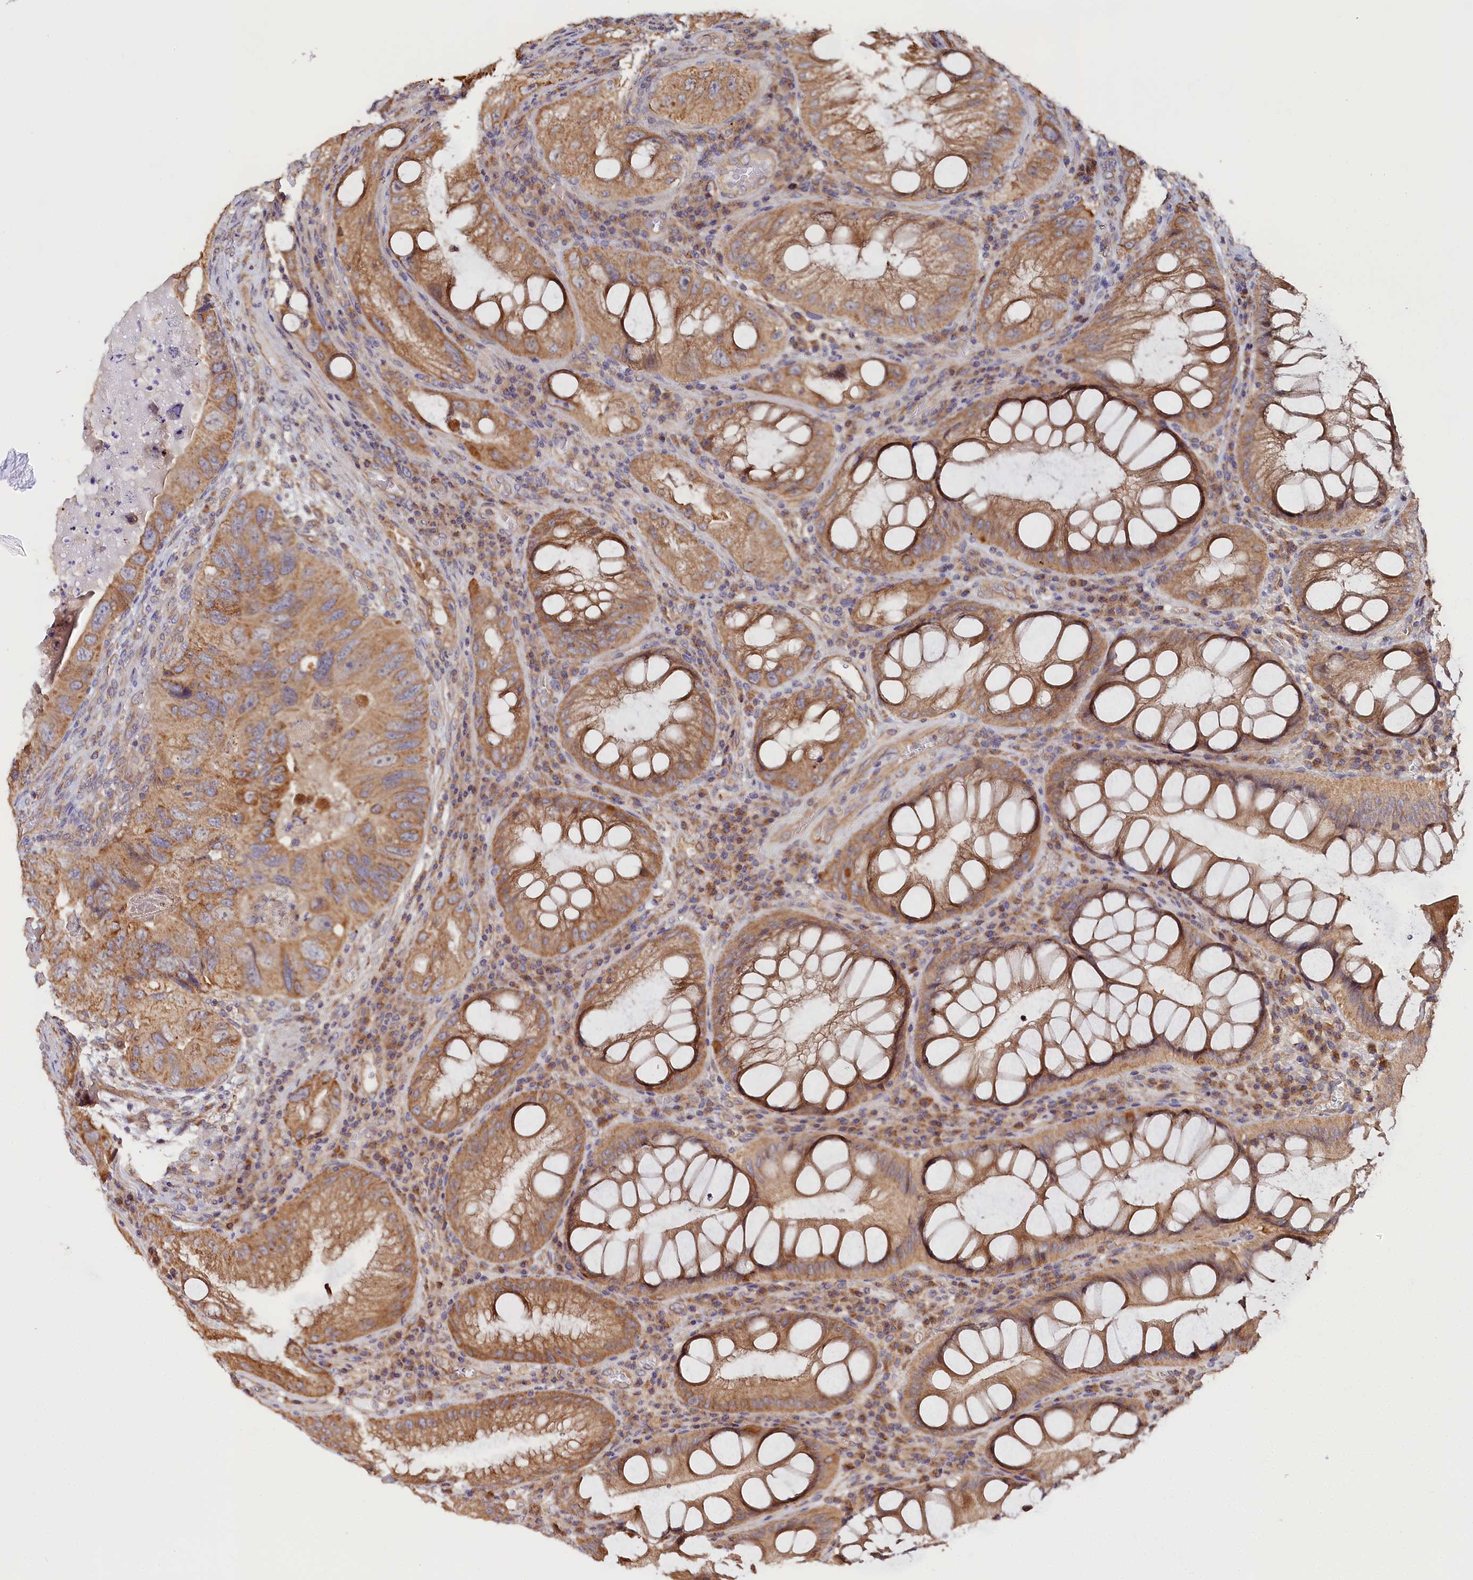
{"staining": {"intensity": "moderate", "quantity": ">75%", "location": "cytoplasmic/membranous"}, "tissue": "colorectal cancer", "cell_type": "Tumor cells", "image_type": "cancer", "snomed": [{"axis": "morphology", "description": "Adenocarcinoma, NOS"}, {"axis": "topography", "description": "Rectum"}], "caption": "Protein analysis of adenocarcinoma (colorectal) tissue exhibits moderate cytoplasmic/membranous expression in about >75% of tumor cells. The protein of interest is stained brown, and the nuclei are stained in blue (DAB IHC with brightfield microscopy, high magnification).", "gene": "KATNB1", "patient": {"sex": "male", "age": 63}}